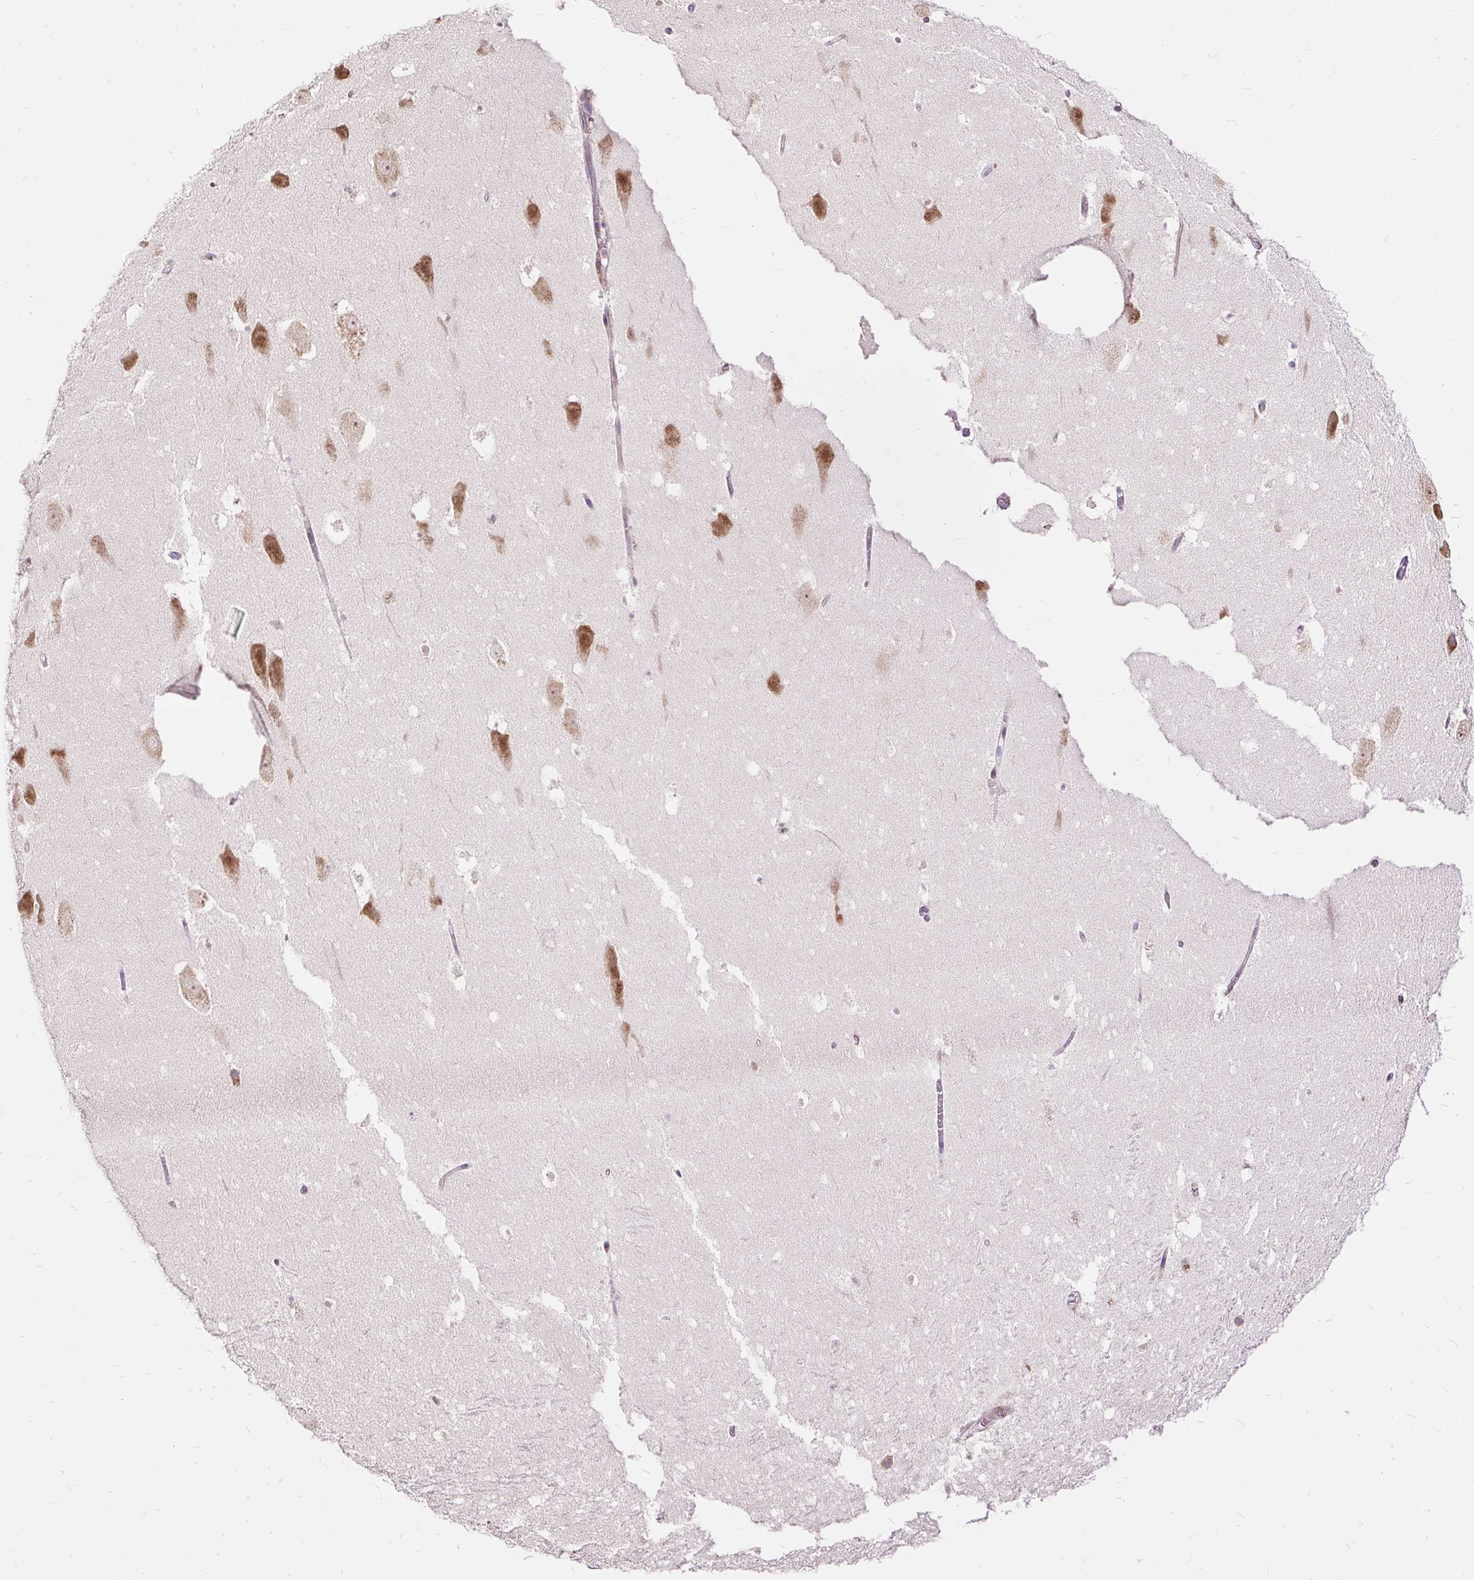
{"staining": {"intensity": "negative", "quantity": "none", "location": "none"}, "tissue": "hippocampus", "cell_type": "Glial cells", "image_type": "normal", "snomed": [{"axis": "morphology", "description": "Normal tissue, NOS"}, {"axis": "topography", "description": "Hippocampus"}], "caption": "Immunohistochemical staining of unremarkable hippocampus reveals no significant expression in glial cells.", "gene": "RPS5", "patient": {"sex": "female", "age": 42}}